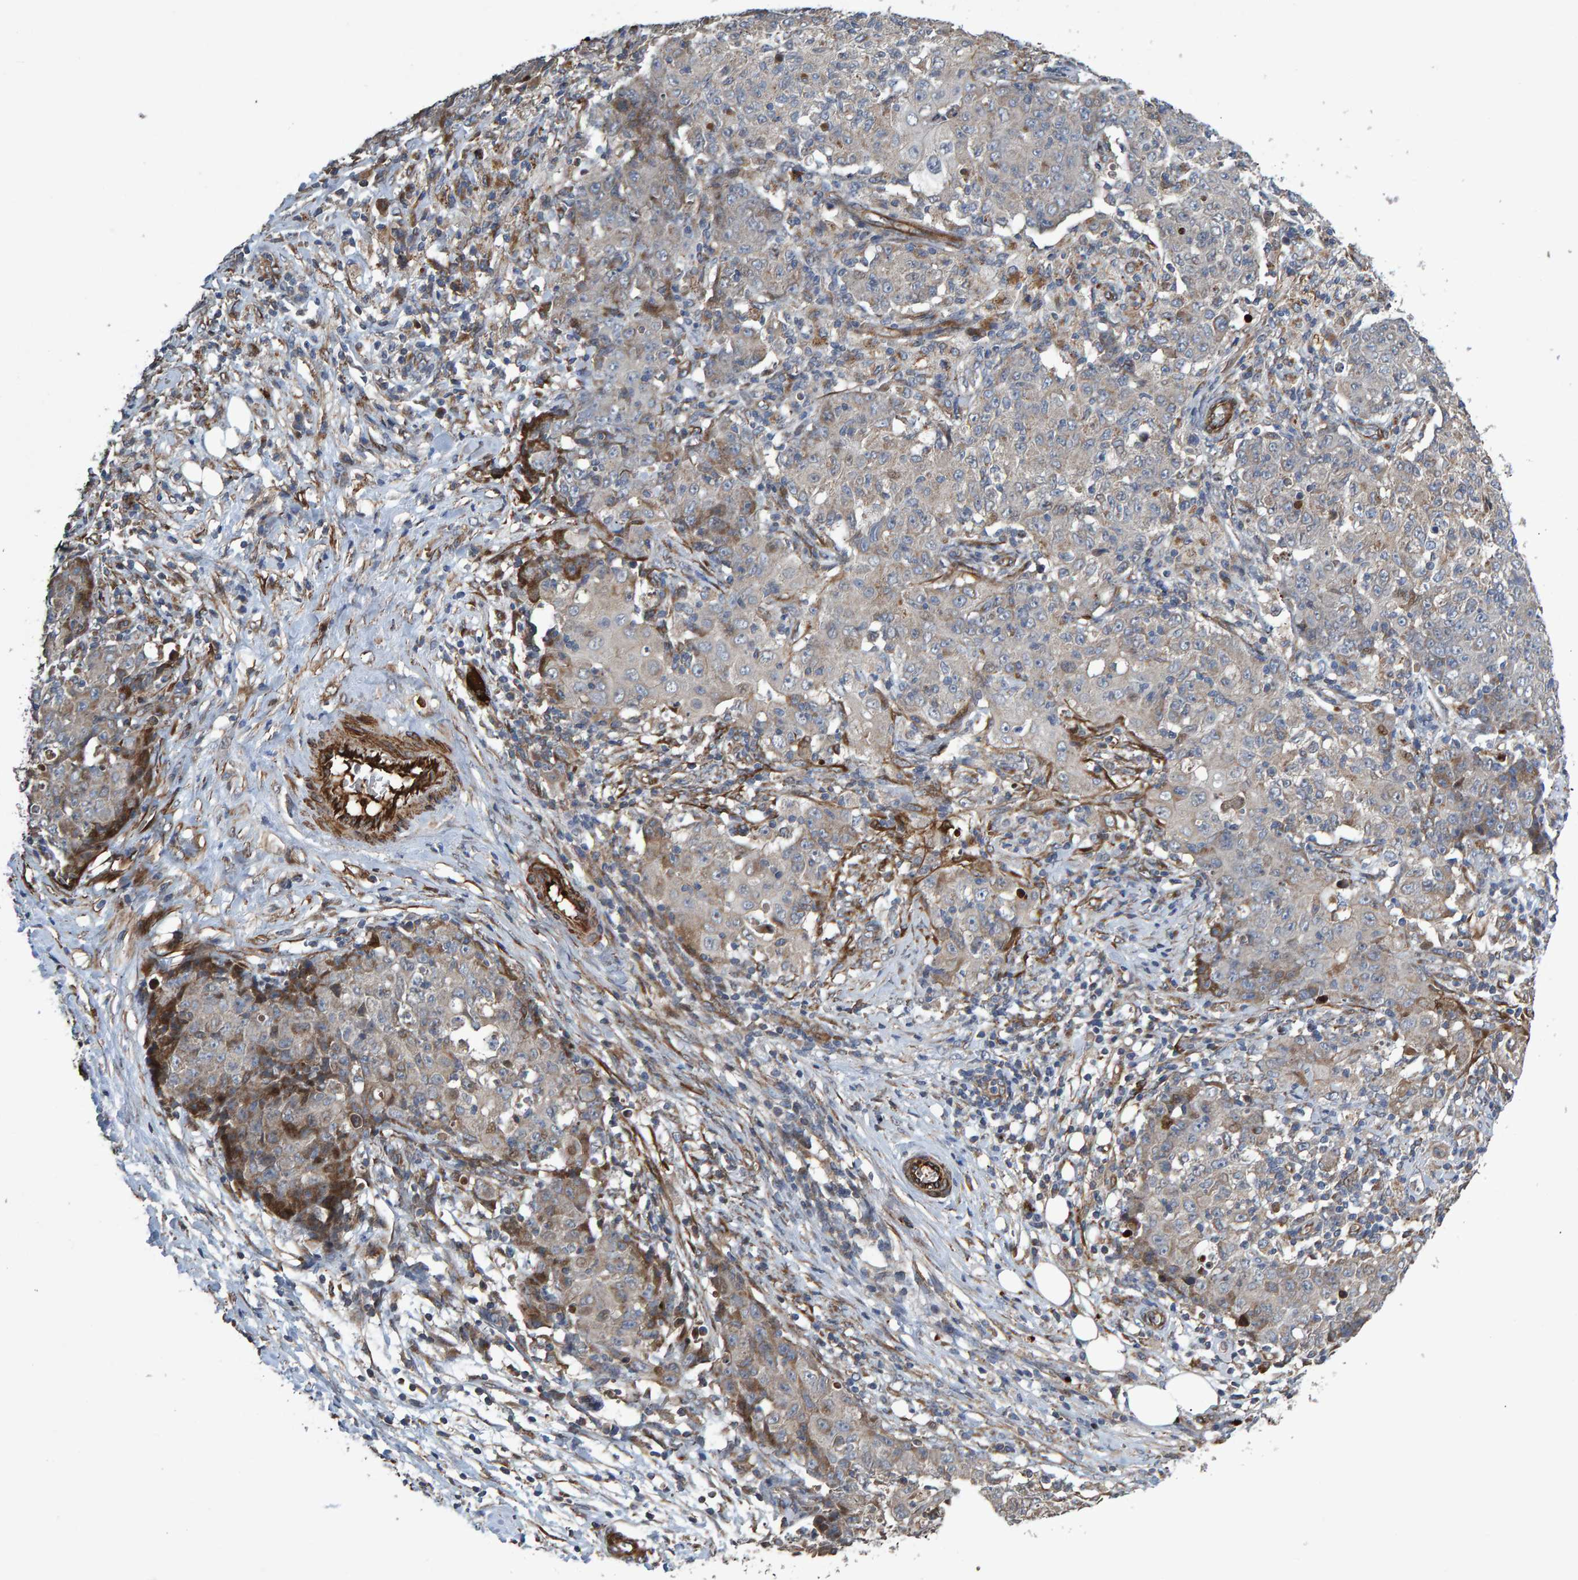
{"staining": {"intensity": "weak", "quantity": "<25%", "location": "cytoplasmic/membranous"}, "tissue": "ovarian cancer", "cell_type": "Tumor cells", "image_type": "cancer", "snomed": [{"axis": "morphology", "description": "Carcinoma, endometroid"}, {"axis": "topography", "description": "Ovary"}], "caption": "This photomicrograph is of endometroid carcinoma (ovarian) stained with immunohistochemistry (IHC) to label a protein in brown with the nuclei are counter-stained blue. There is no expression in tumor cells.", "gene": "SLIT2", "patient": {"sex": "female", "age": 42}}